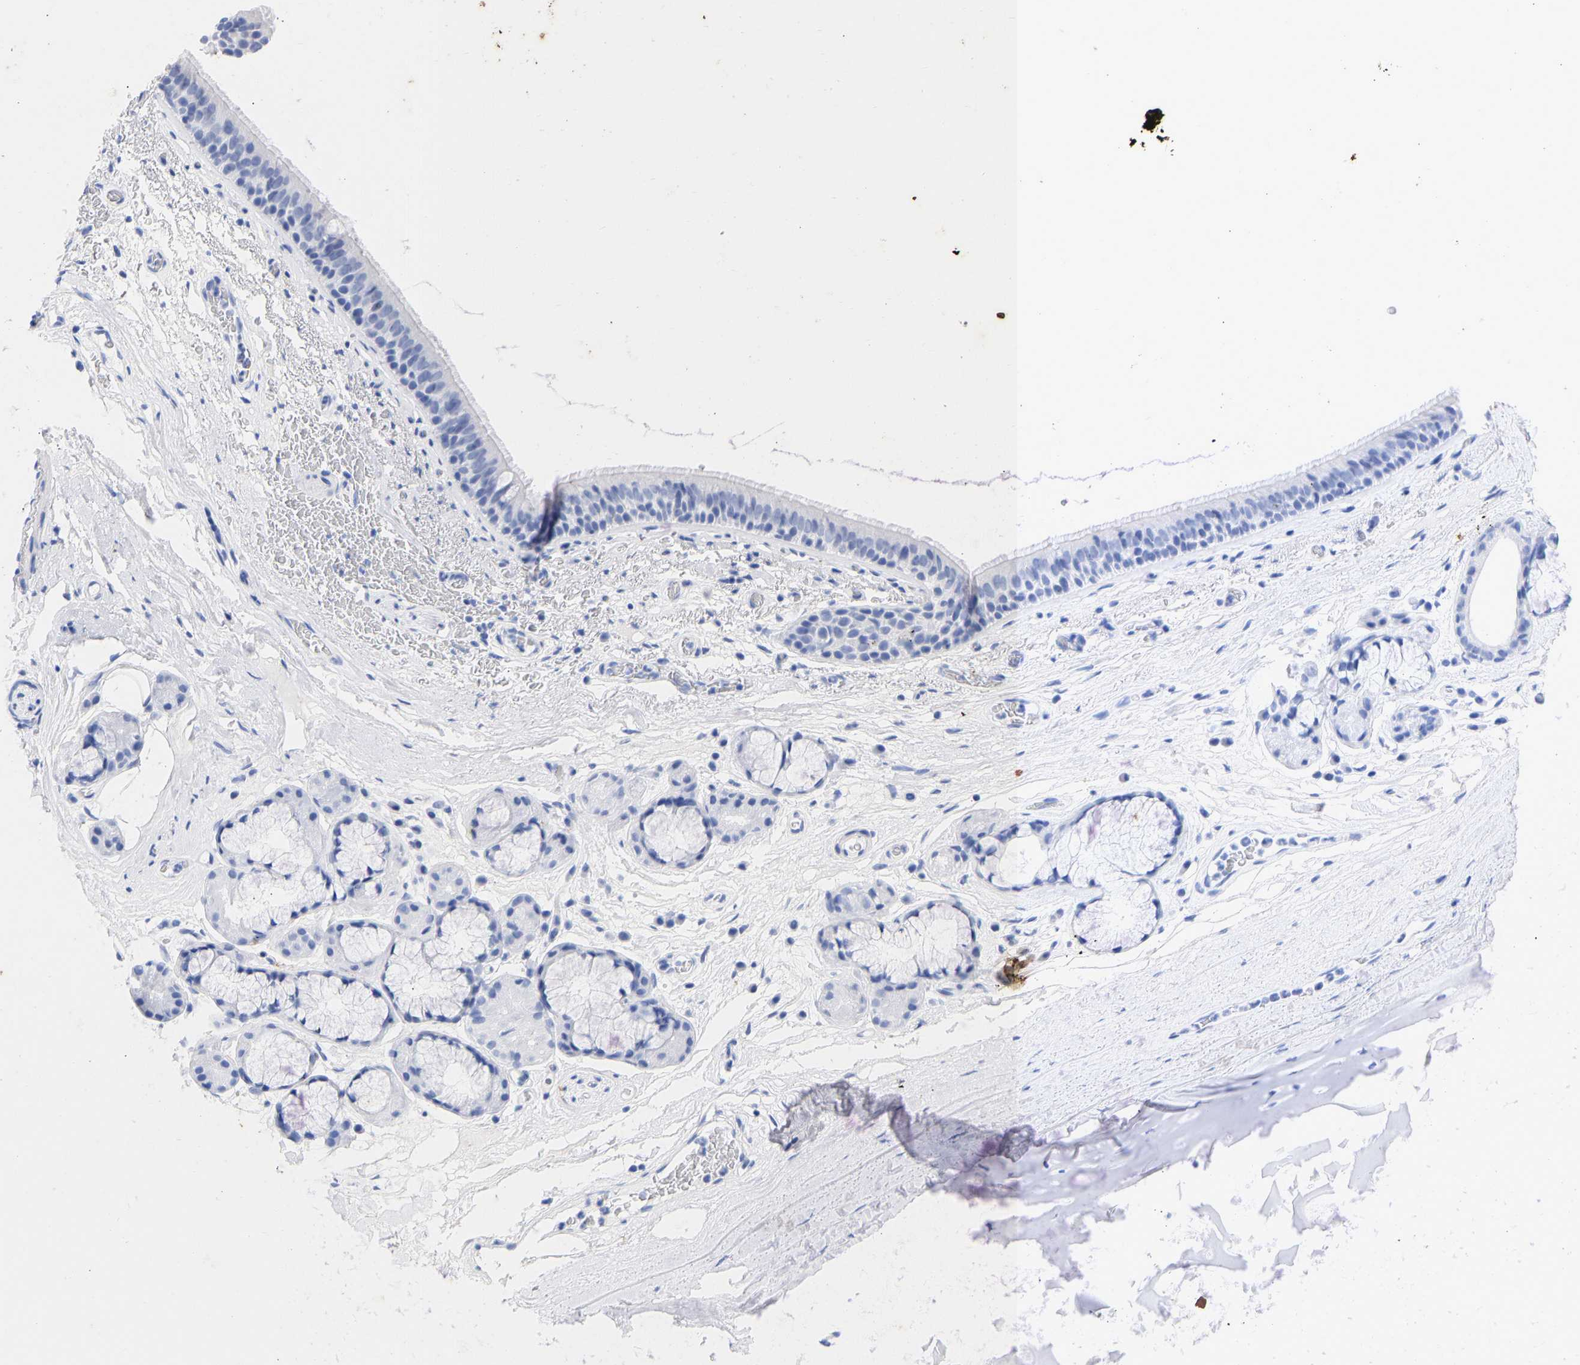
{"staining": {"intensity": "negative", "quantity": "none", "location": "none"}, "tissue": "bronchus", "cell_type": "Respiratory epithelial cells", "image_type": "normal", "snomed": [{"axis": "morphology", "description": "Normal tissue, NOS"}, {"axis": "topography", "description": "Cartilage tissue"}], "caption": "Histopathology image shows no significant protein expression in respiratory epithelial cells of normal bronchus.", "gene": "KRT1", "patient": {"sex": "female", "age": 63}}